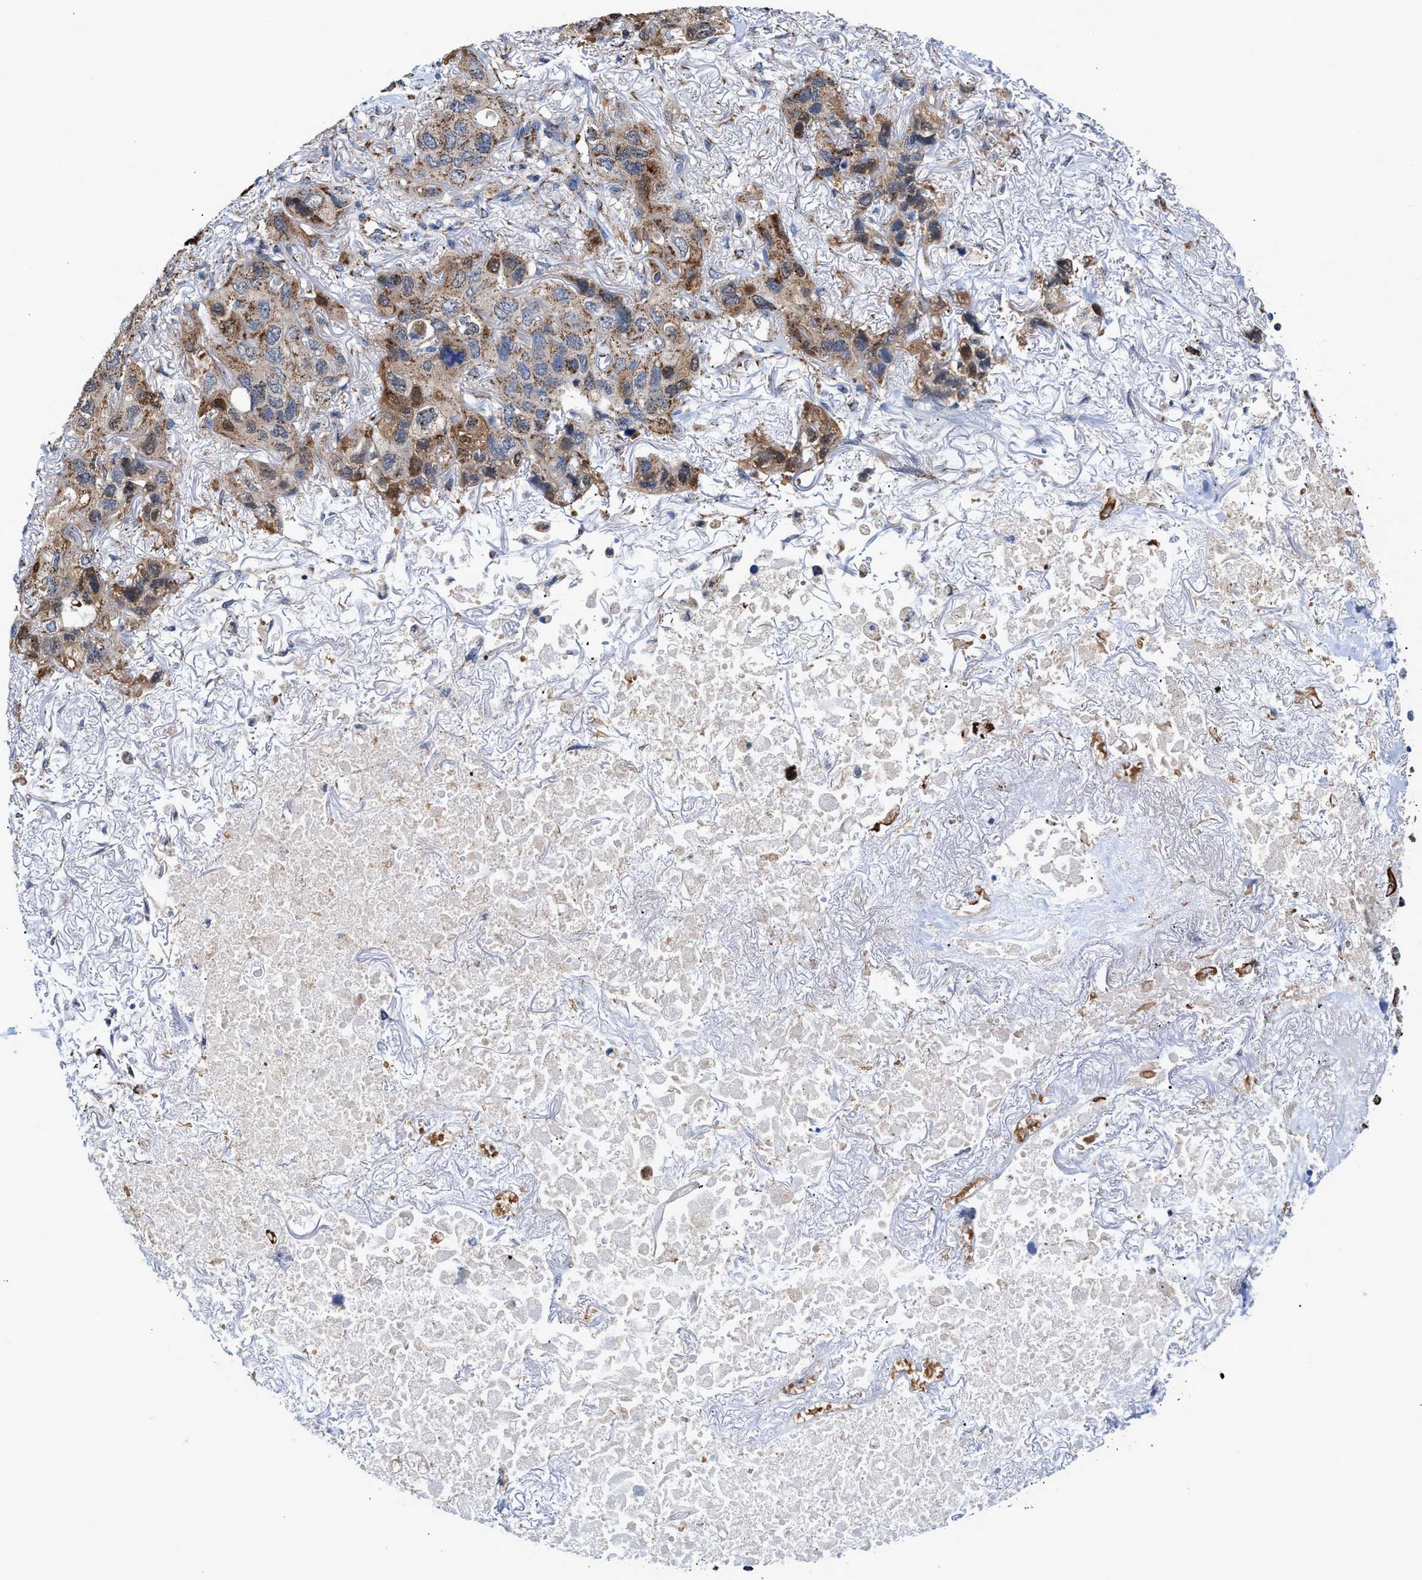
{"staining": {"intensity": "moderate", "quantity": ">75%", "location": "cytoplasmic/membranous"}, "tissue": "lung cancer", "cell_type": "Tumor cells", "image_type": "cancer", "snomed": [{"axis": "morphology", "description": "Squamous cell carcinoma, NOS"}, {"axis": "topography", "description": "Lung"}], "caption": "The micrograph displays a brown stain indicating the presence of a protein in the cytoplasmic/membranous of tumor cells in lung cancer (squamous cell carcinoma).", "gene": "MECR", "patient": {"sex": "female", "age": 73}}